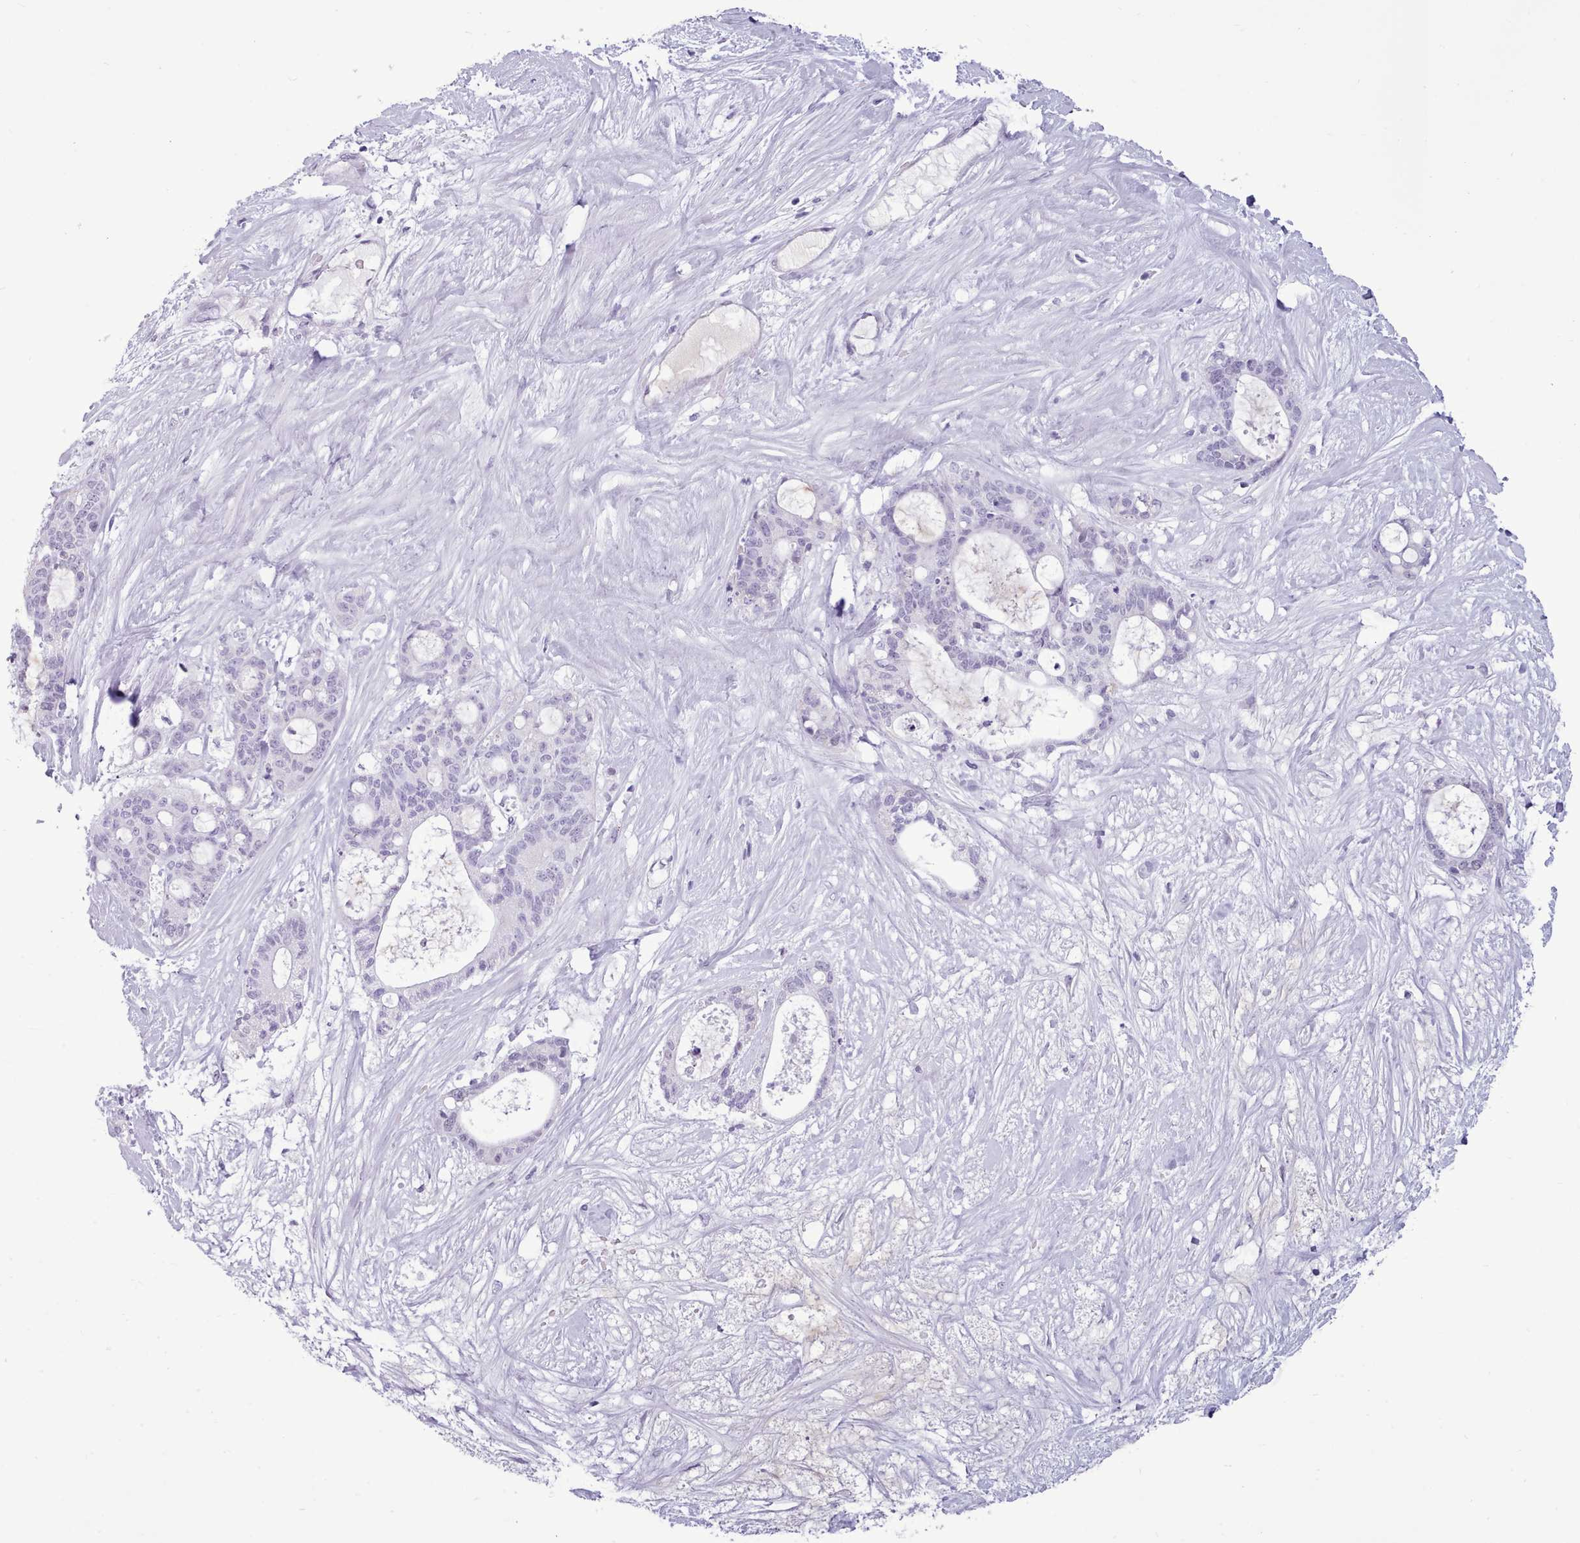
{"staining": {"intensity": "negative", "quantity": "none", "location": "none"}, "tissue": "liver cancer", "cell_type": "Tumor cells", "image_type": "cancer", "snomed": [{"axis": "morphology", "description": "Normal tissue, NOS"}, {"axis": "morphology", "description": "Cholangiocarcinoma"}, {"axis": "topography", "description": "Liver"}, {"axis": "topography", "description": "Peripheral nerve tissue"}], "caption": "Immunohistochemistry micrograph of neoplastic tissue: human liver cancer (cholangiocarcinoma) stained with DAB (3,3'-diaminobenzidine) demonstrates no significant protein positivity in tumor cells. The staining is performed using DAB (3,3'-diaminobenzidine) brown chromogen with nuclei counter-stained in using hematoxylin.", "gene": "FBXO48", "patient": {"sex": "female", "age": 73}}